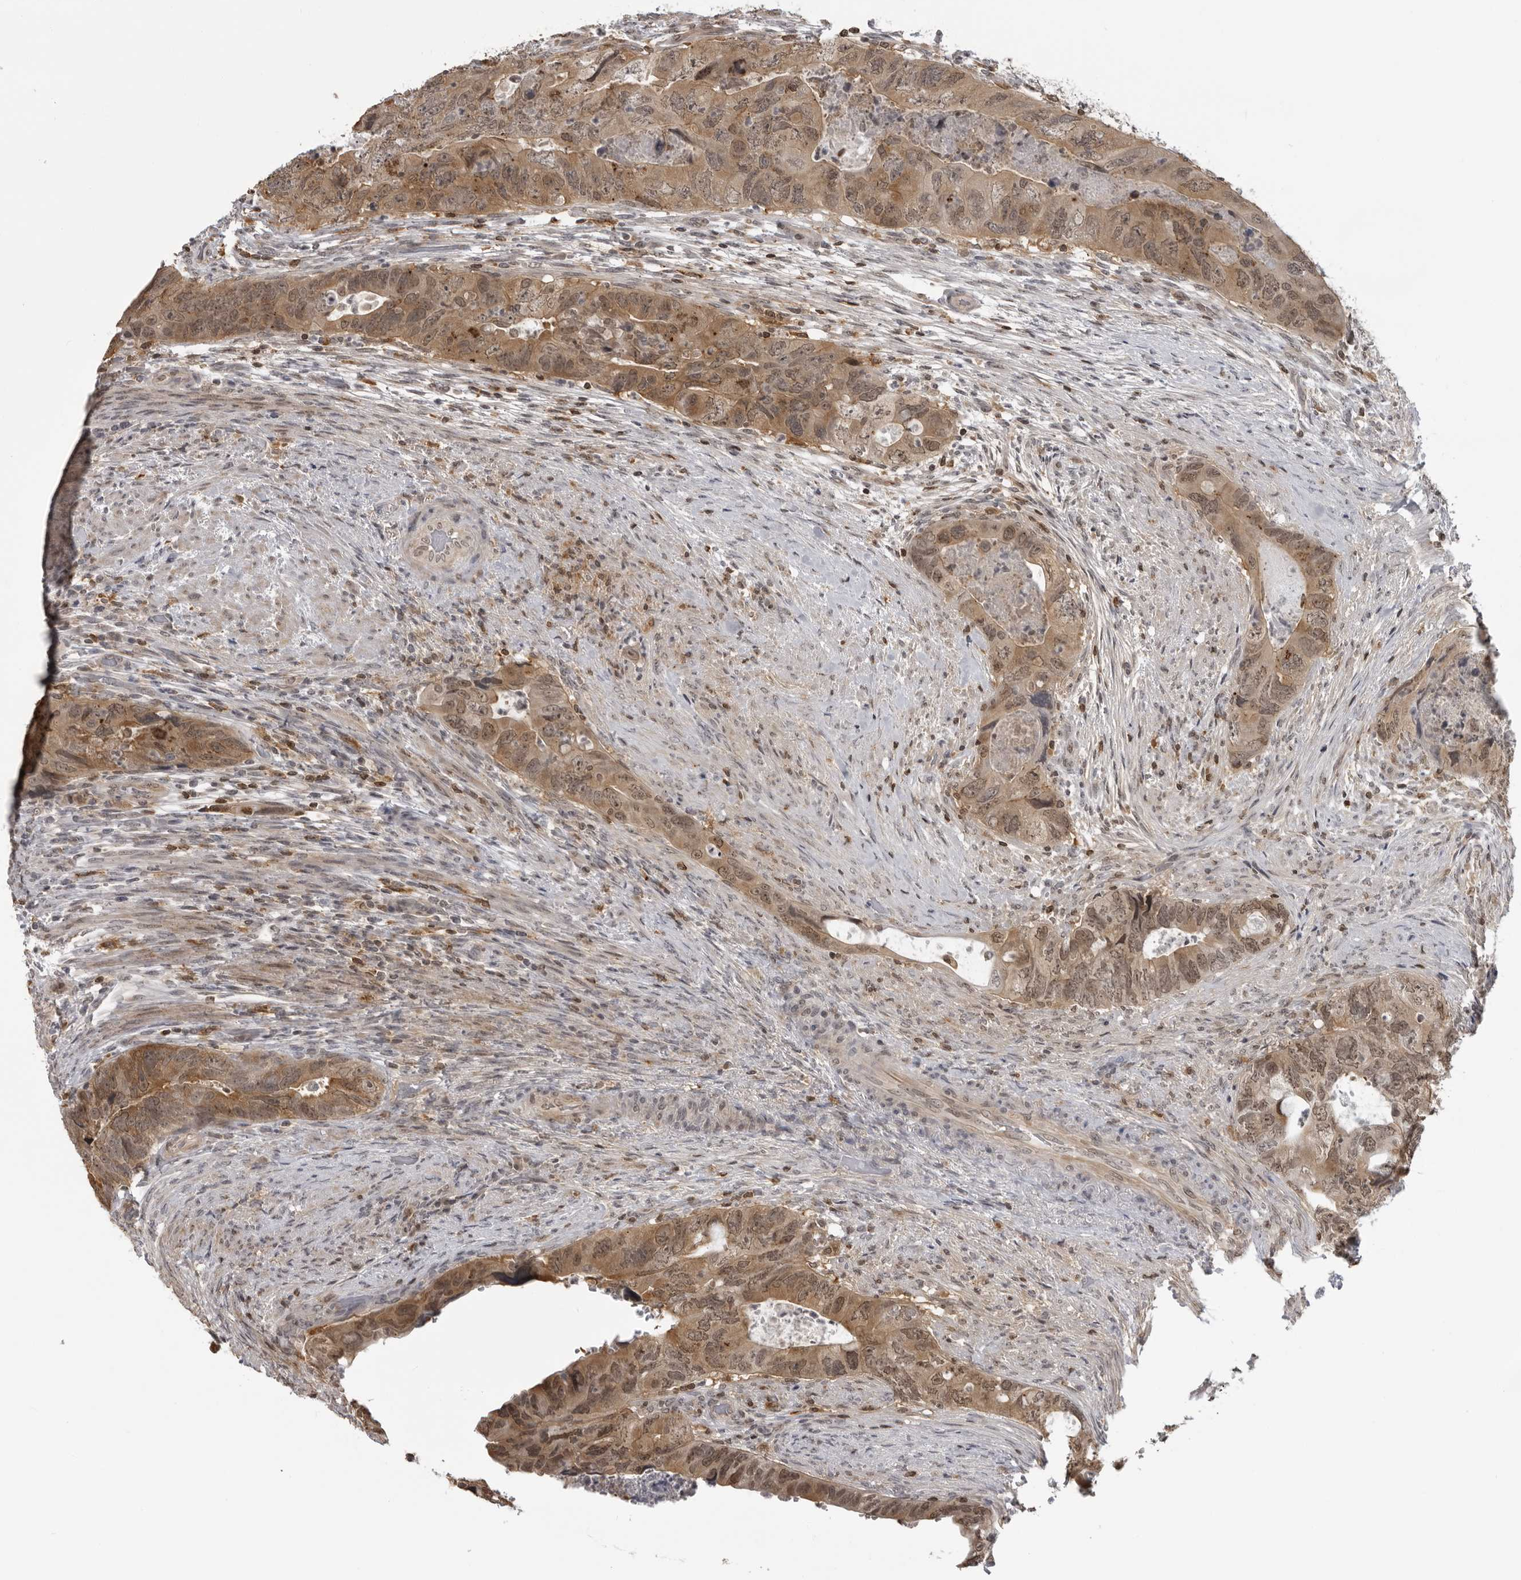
{"staining": {"intensity": "moderate", "quantity": ">75%", "location": "cytoplasmic/membranous,nuclear"}, "tissue": "colorectal cancer", "cell_type": "Tumor cells", "image_type": "cancer", "snomed": [{"axis": "morphology", "description": "Adenocarcinoma, NOS"}, {"axis": "topography", "description": "Rectum"}], "caption": "IHC micrograph of neoplastic tissue: colorectal cancer (adenocarcinoma) stained using immunohistochemistry exhibits medium levels of moderate protein expression localized specifically in the cytoplasmic/membranous and nuclear of tumor cells, appearing as a cytoplasmic/membranous and nuclear brown color.", "gene": "PDCL3", "patient": {"sex": "male", "age": 63}}